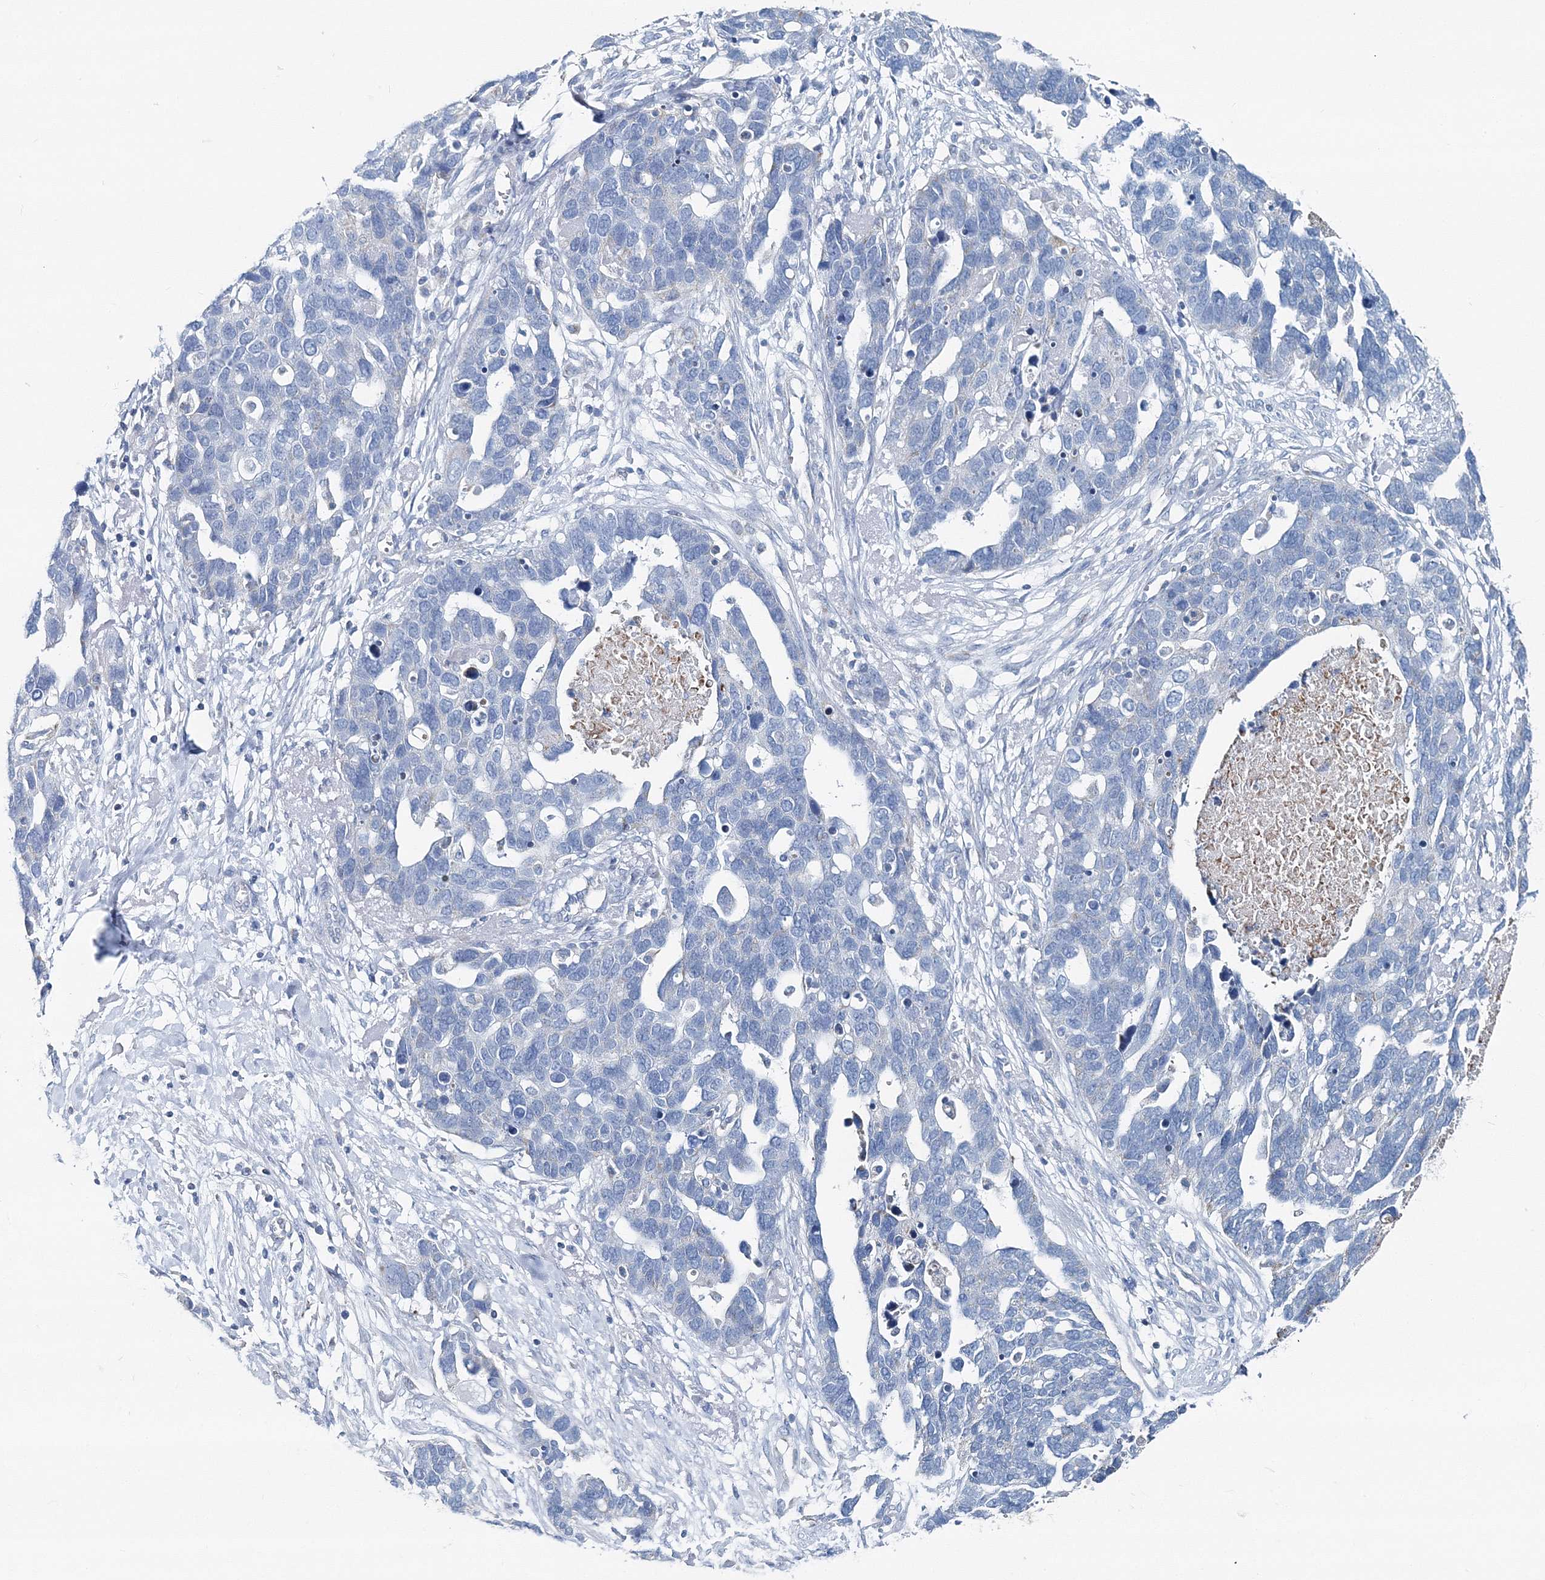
{"staining": {"intensity": "negative", "quantity": "none", "location": "none"}, "tissue": "ovarian cancer", "cell_type": "Tumor cells", "image_type": "cancer", "snomed": [{"axis": "morphology", "description": "Cystadenocarcinoma, serous, NOS"}, {"axis": "topography", "description": "Ovary"}], "caption": "Immunohistochemistry (IHC) micrograph of neoplastic tissue: human ovarian cancer (serous cystadenocarcinoma) stained with DAB reveals no significant protein expression in tumor cells. Brightfield microscopy of immunohistochemistry stained with DAB (3,3'-diaminobenzidine) (brown) and hematoxylin (blue), captured at high magnification.", "gene": "GABARAPL2", "patient": {"sex": "female", "age": 54}}